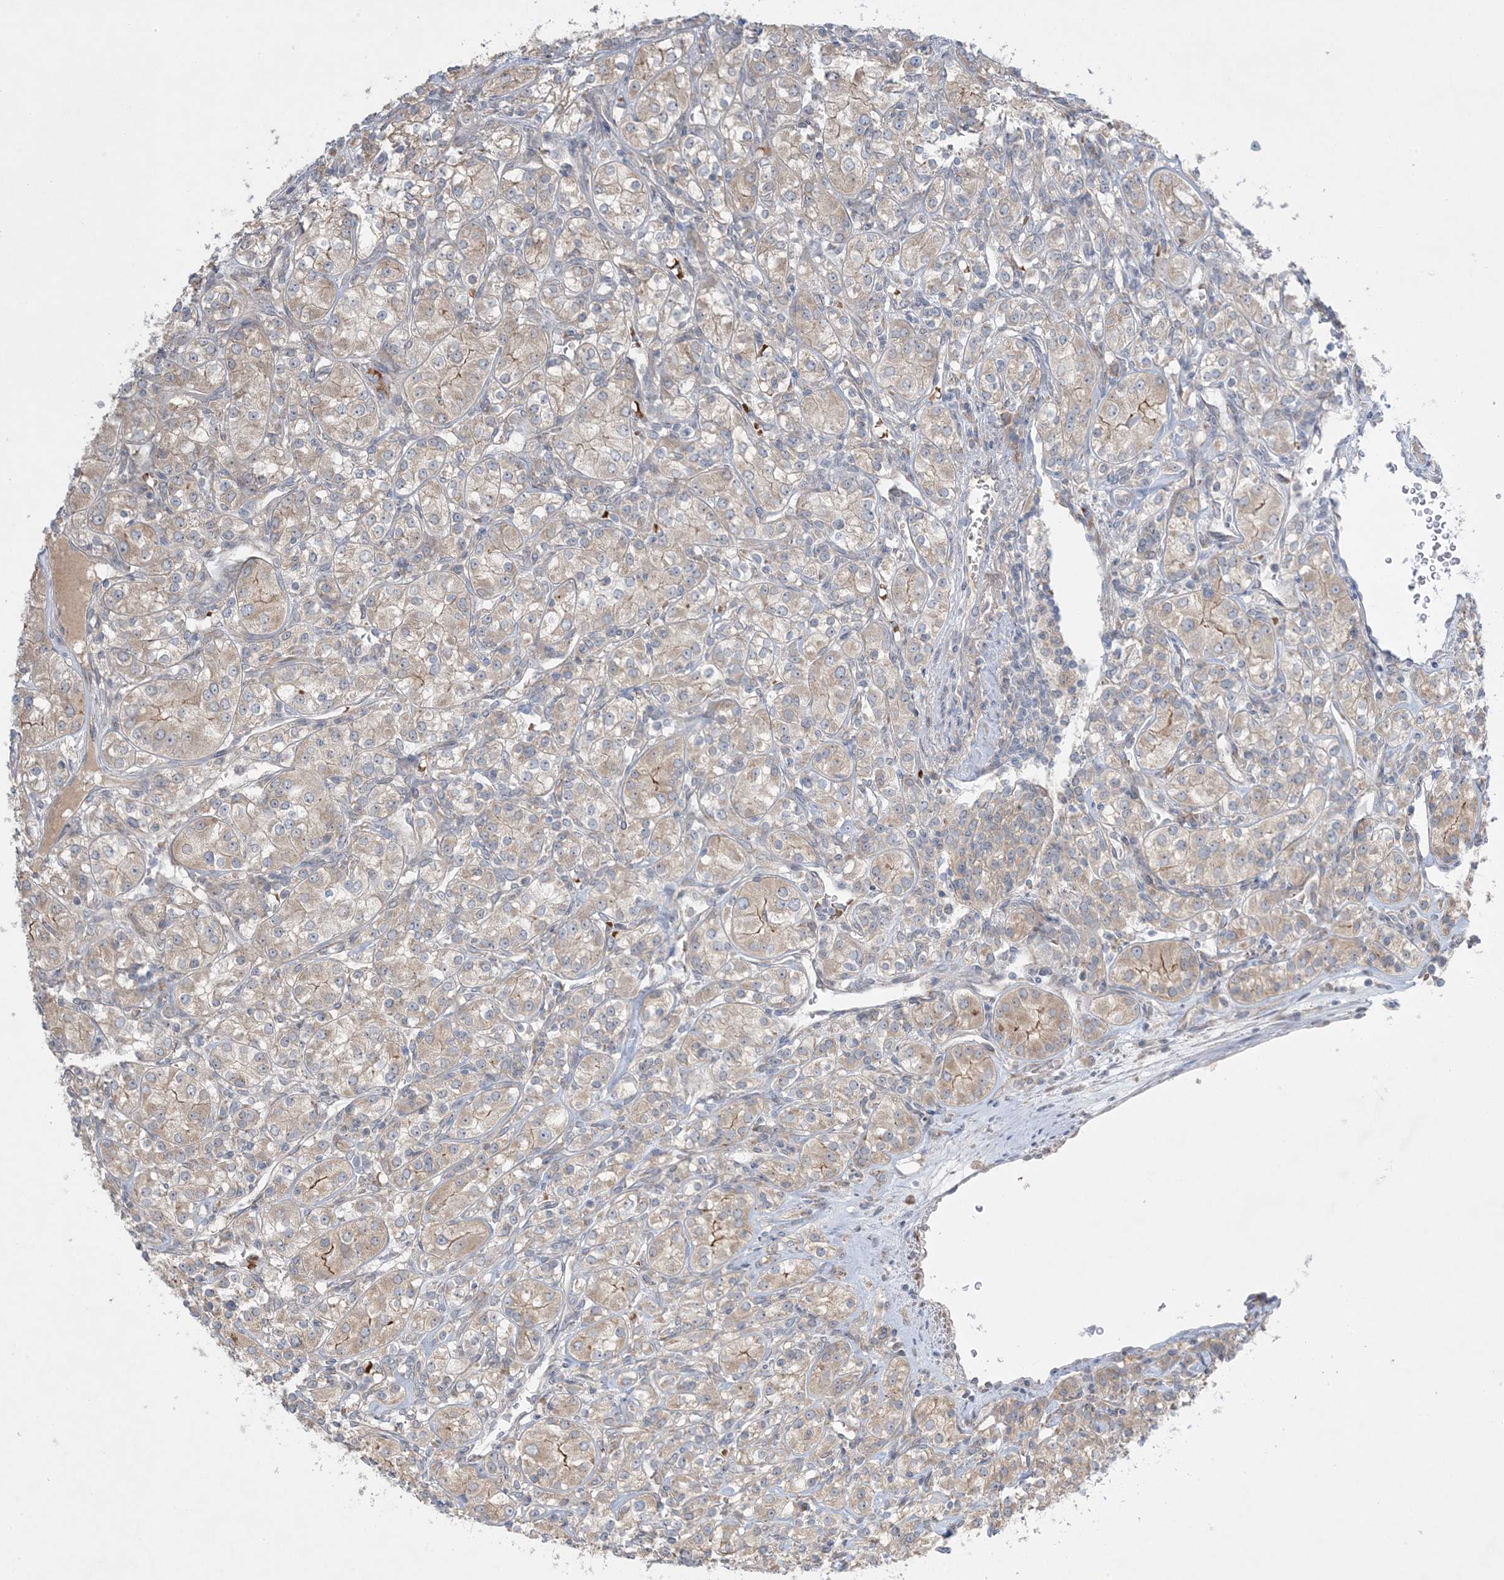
{"staining": {"intensity": "weak", "quantity": ">75%", "location": "cytoplasmic/membranous"}, "tissue": "renal cancer", "cell_type": "Tumor cells", "image_type": "cancer", "snomed": [{"axis": "morphology", "description": "Adenocarcinoma, NOS"}, {"axis": "topography", "description": "Kidney"}], "caption": "A low amount of weak cytoplasmic/membranous positivity is identified in about >75% of tumor cells in renal cancer tissue.", "gene": "MMGT1", "patient": {"sex": "male", "age": 77}}